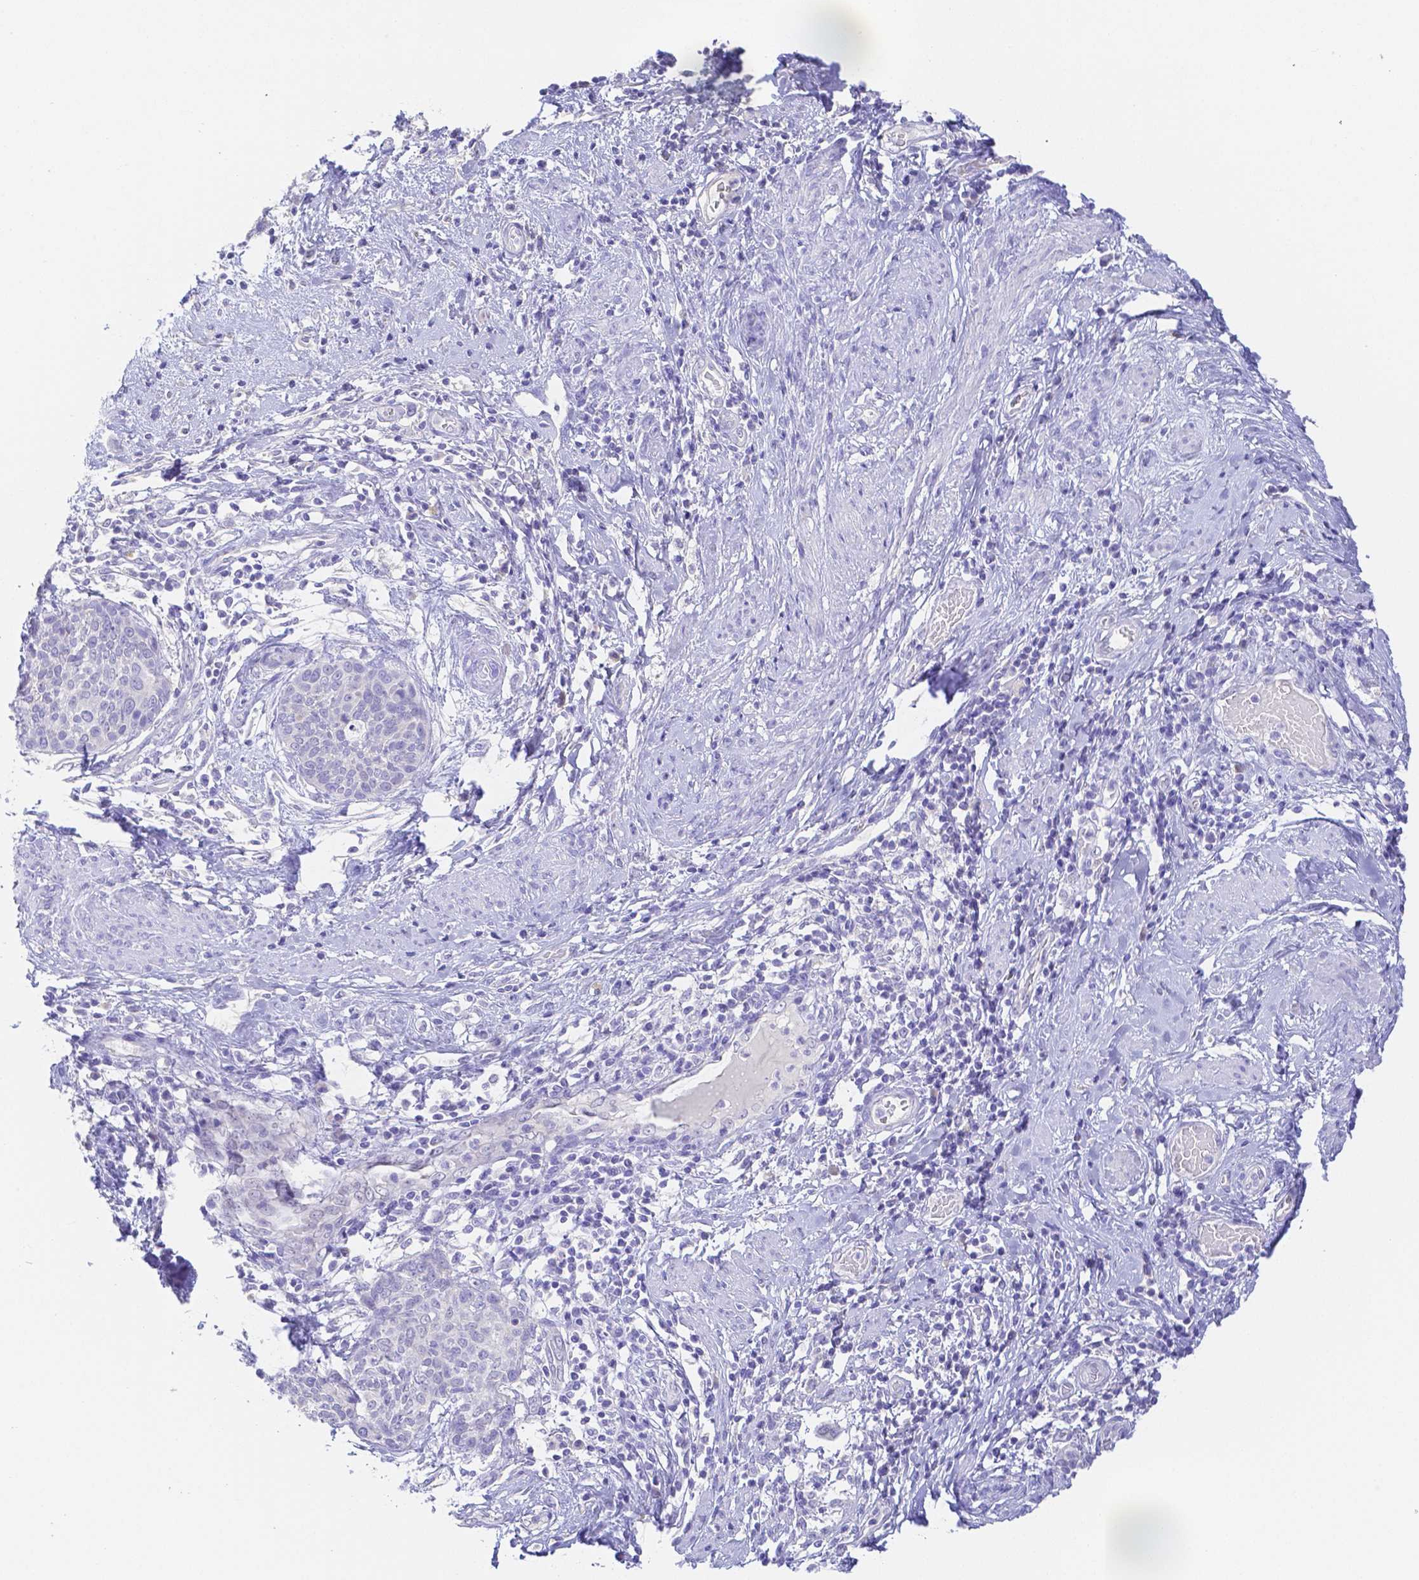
{"staining": {"intensity": "negative", "quantity": "none", "location": "none"}, "tissue": "cervical cancer", "cell_type": "Tumor cells", "image_type": "cancer", "snomed": [{"axis": "morphology", "description": "Squamous cell carcinoma, NOS"}, {"axis": "topography", "description": "Cervix"}], "caption": "Immunohistochemistry image of neoplastic tissue: human cervical squamous cell carcinoma stained with DAB displays no significant protein staining in tumor cells.", "gene": "ZG16B", "patient": {"sex": "female", "age": 69}}